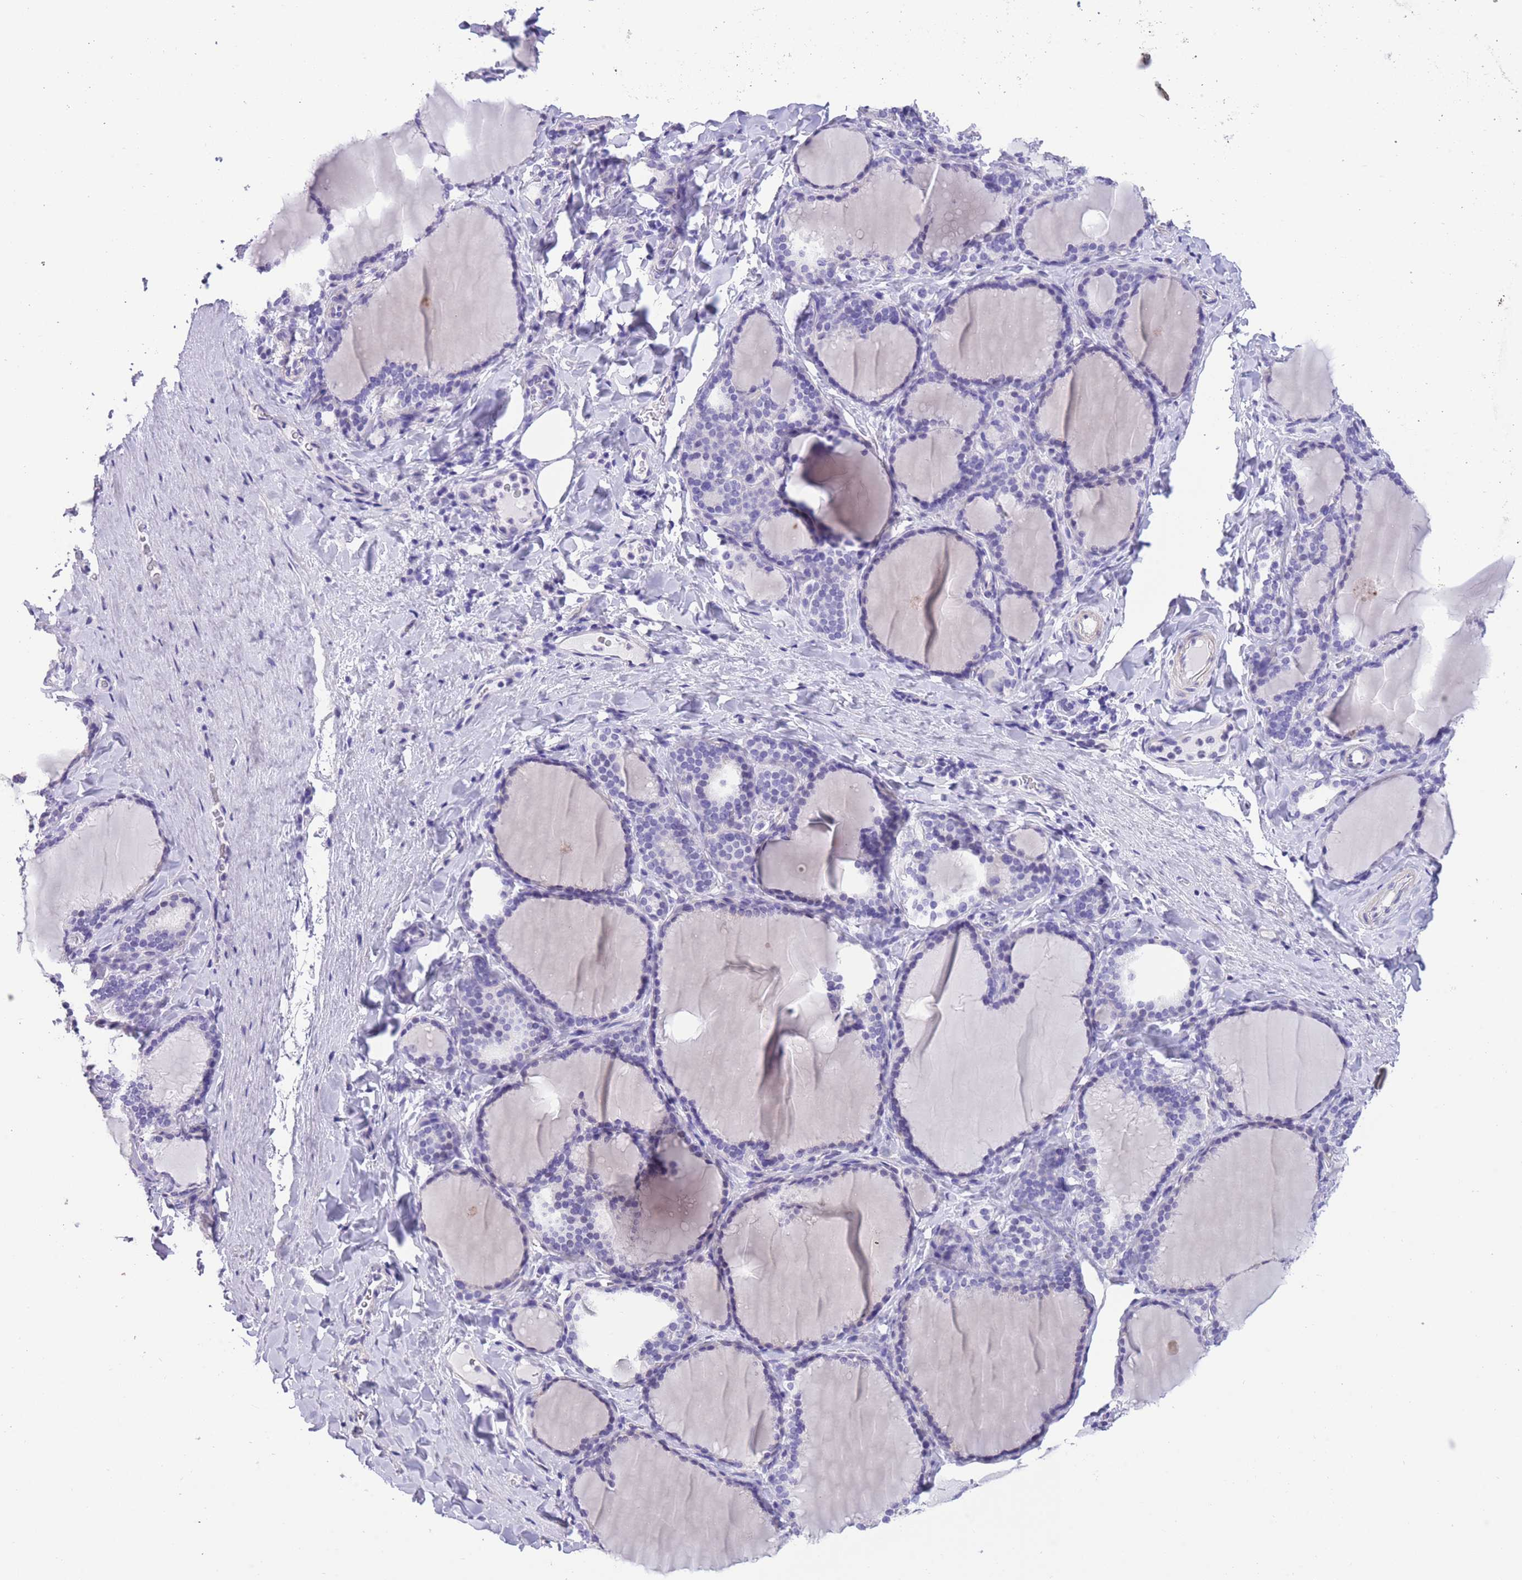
{"staining": {"intensity": "negative", "quantity": "none", "location": "none"}, "tissue": "thyroid gland", "cell_type": "Glandular cells", "image_type": "normal", "snomed": [{"axis": "morphology", "description": "Normal tissue, NOS"}, {"axis": "topography", "description": "Thyroid gland"}], "caption": "Immunohistochemistry (IHC) photomicrograph of unremarkable thyroid gland stained for a protein (brown), which demonstrates no expression in glandular cells.", "gene": "RAI2", "patient": {"sex": "female", "age": 31}}